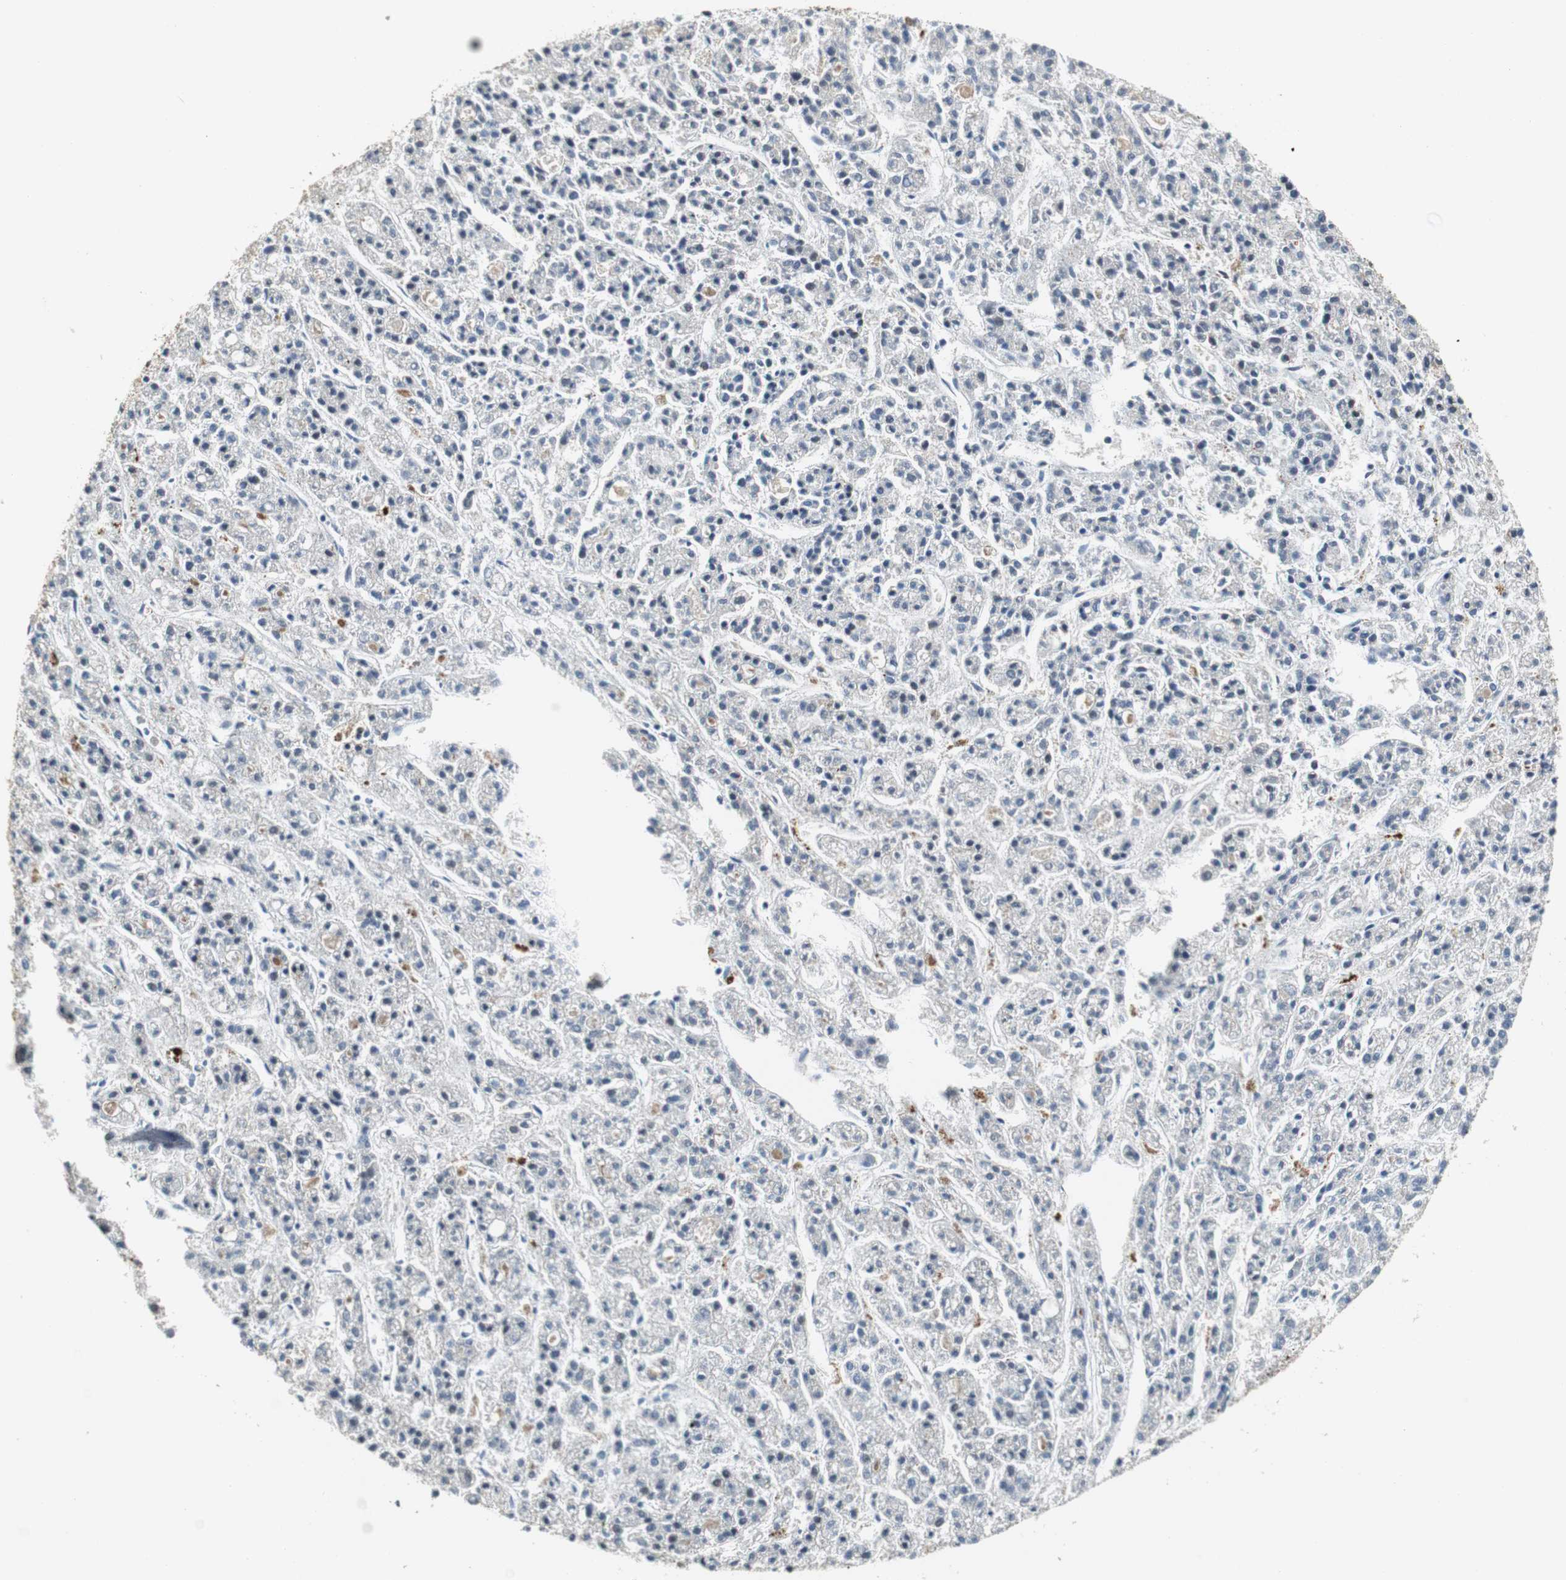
{"staining": {"intensity": "negative", "quantity": "none", "location": "none"}, "tissue": "liver cancer", "cell_type": "Tumor cells", "image_type": "cancer", "snomed": [{"axis": "morphology", "description": "Carcinoma, Hepatocellular, NOS"}, {"axis": "topography", "description": "Liver"}], "caption": "An IHC micrograph of liver hepatocellular carcinoma is shown. There is no staining in tumor cells of liver hepatocellular carcinoma.", "gene": "GSDMD", "patient": {"sex": "male", "age": 70}}